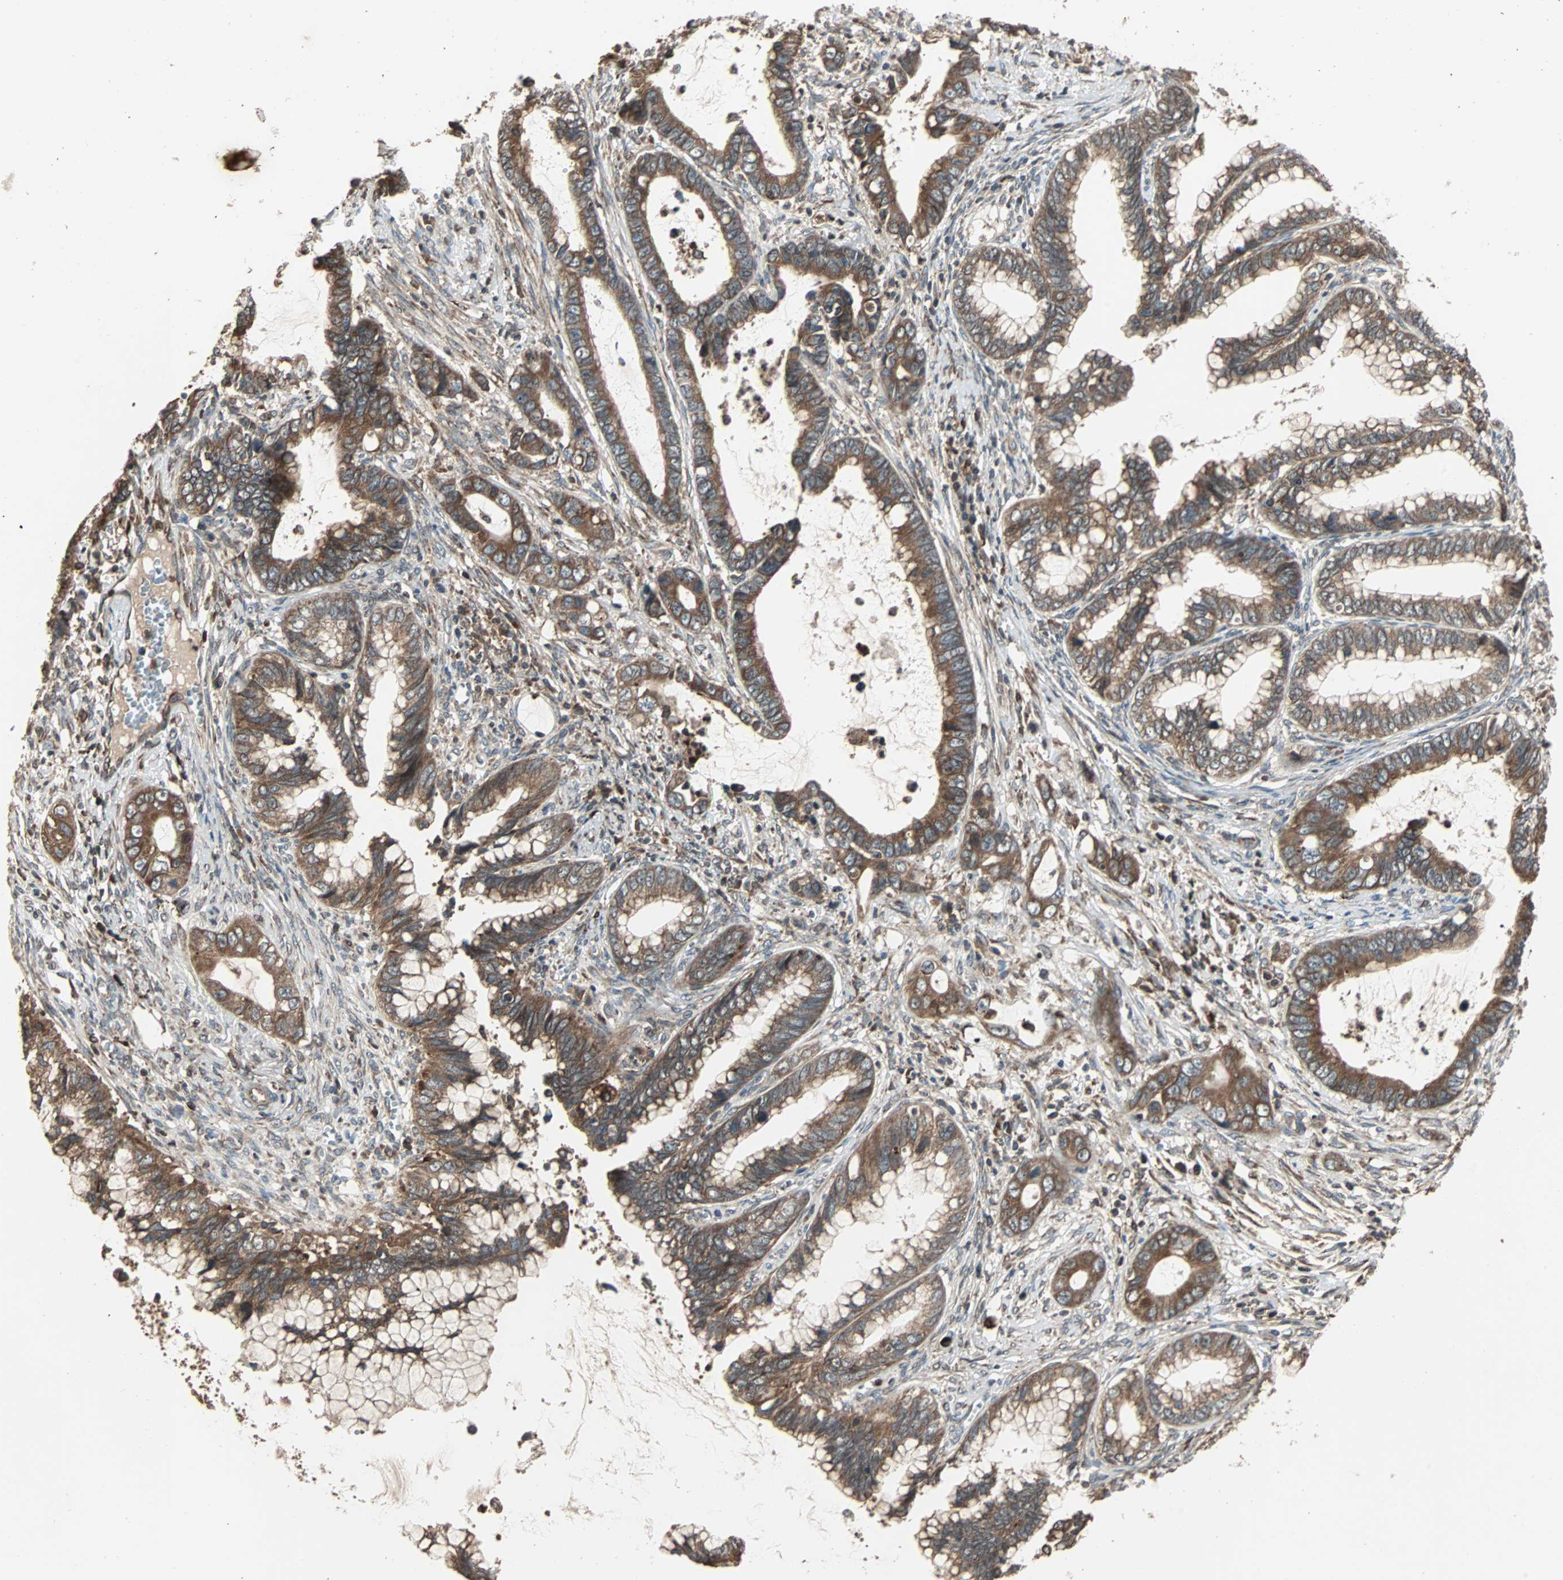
{"staining": {"intensity": "moderate", "quantity": ">75%", "location": "cytoplasmic/membranous"}, "tissue": "cervical cancer", "cell_type": "Tumor cells", "image_type": "cancer", "snomed": [{"axis": "morphology", "description": "Adenocarcinoma, NOS"}, {"axis": "topography", "description": "Cervix"}], "caption": "About >75% of tumor cells in human adenocarcinoma (cervical) demonstrate moderate cytoplasmic/membranous protein positivity as visualized by brown immunohistochemical staining.", "gene": "RAB7A", "patient": {"sex": "female", "age": 44}}